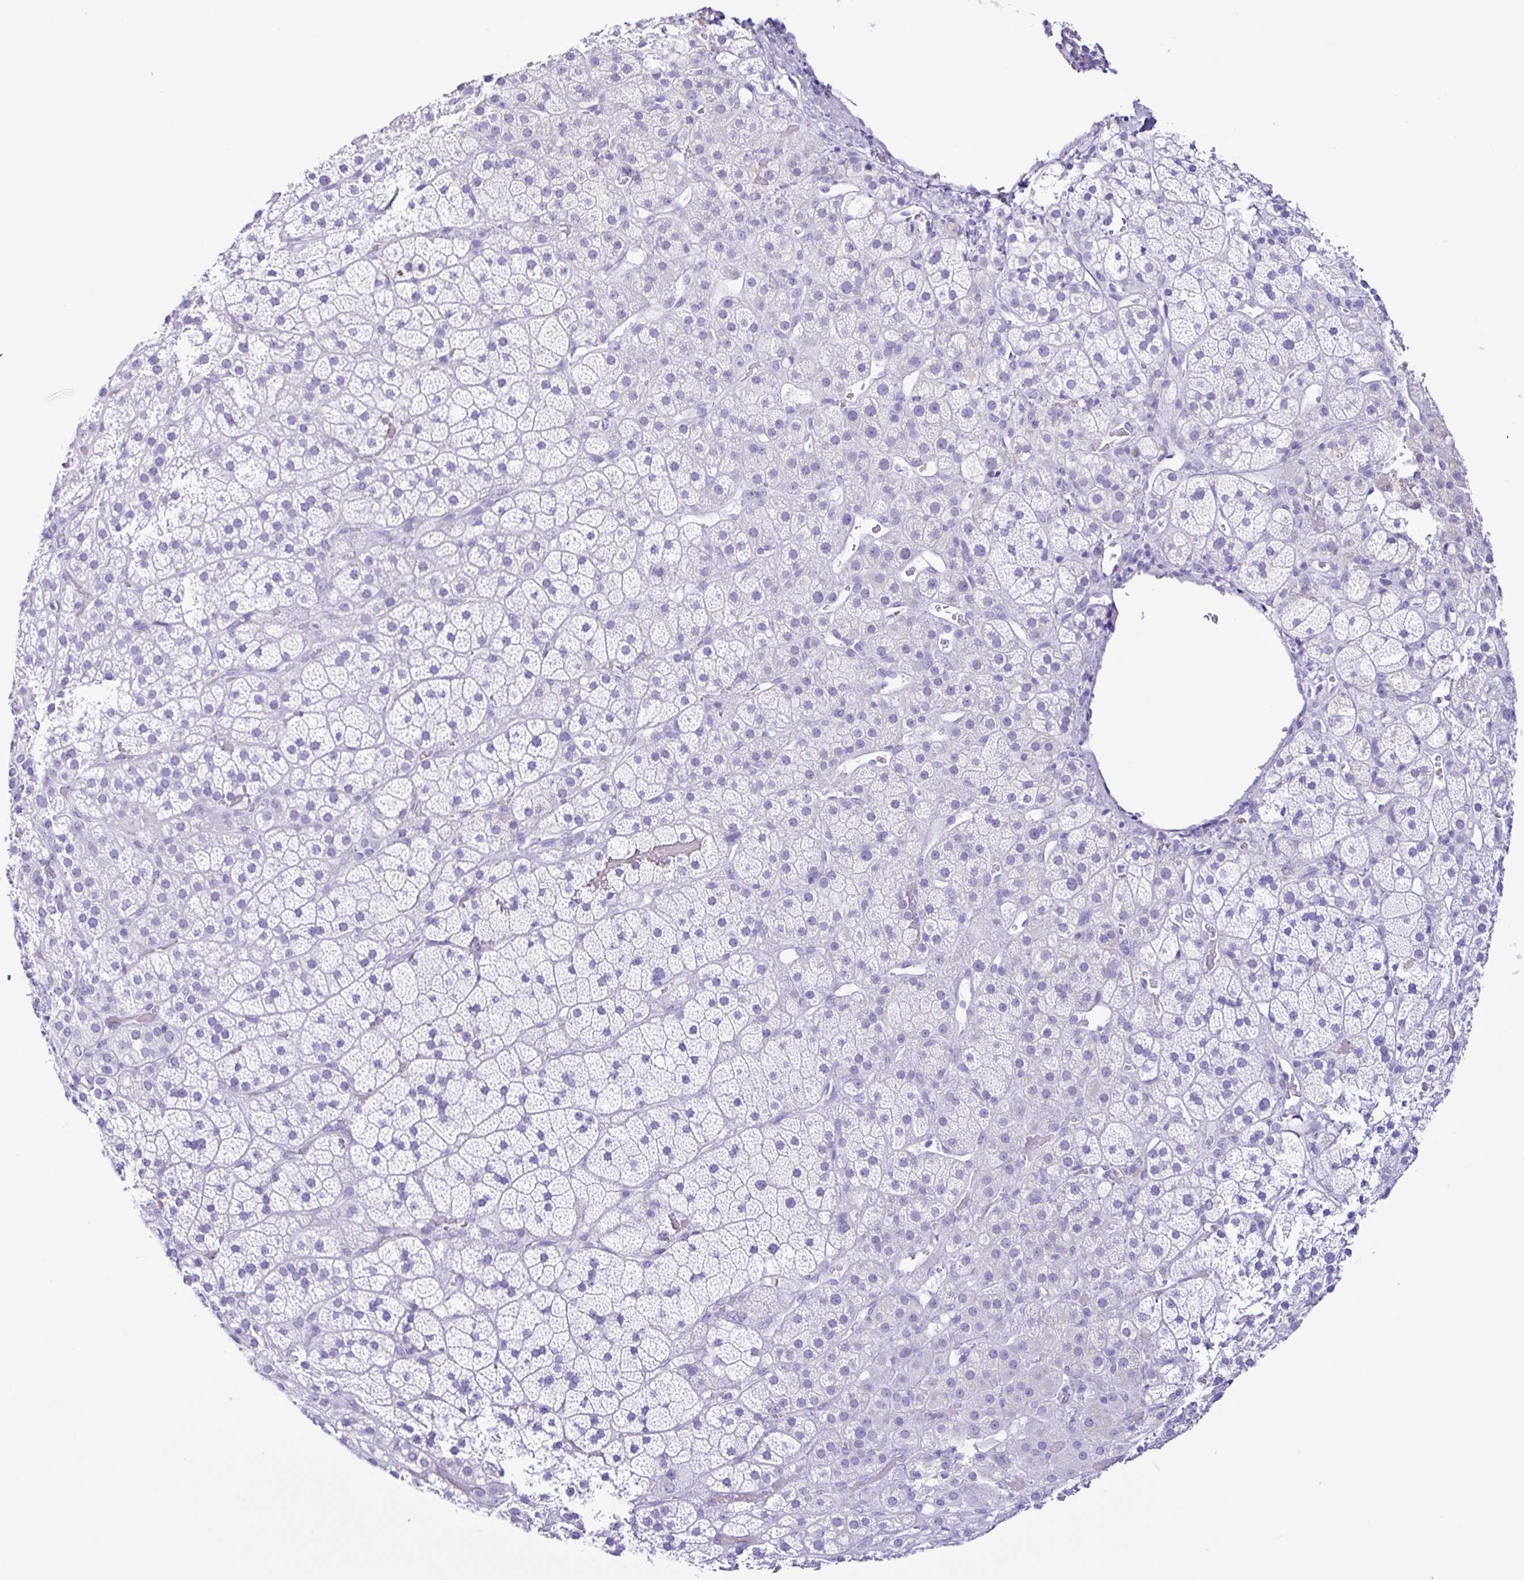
{"staining": {"intensity": "negative", "quantity": "none", "location": "none"}, "tissue": "adrenal gland", "cell_type": "Glandular cells", "image_type": "normal", "snomed": [{"axis": "morphology", "description": "Normal tissue, NOS"}, {"axis": "topography", "description": "Adrenal gland"}], "caption": "A photomicrograph of adrenal gland stained for a protein demonstrates no brown staining in glandular cells.", "gene": "PIGF", "patient": {"sex": "male", "age": 57}}